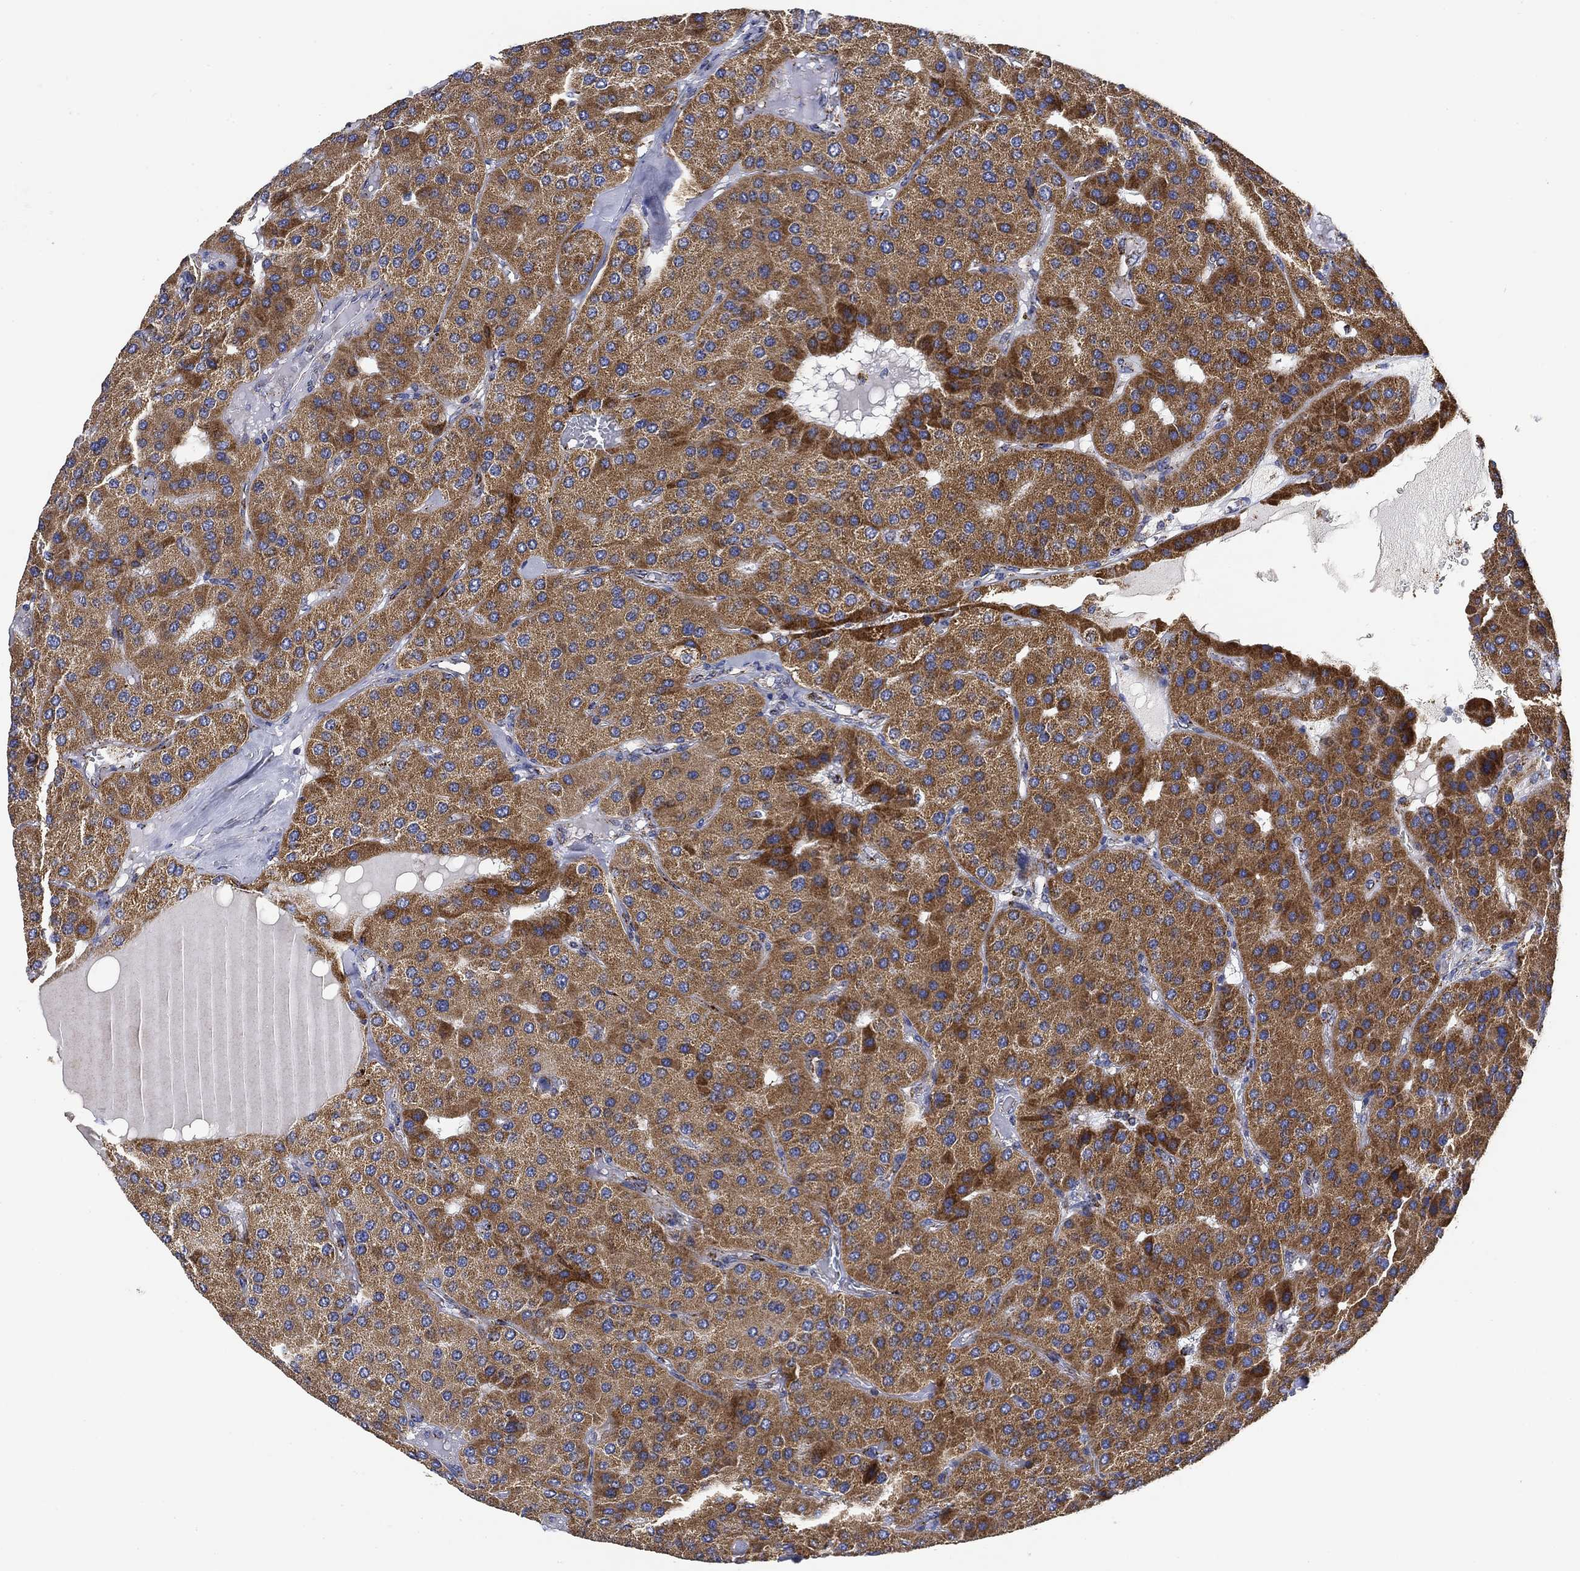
{"staining": {"intensity": "moderate", "quantity": ">75%", "location": "cytoplasmic/membranous"}, "tissue": "parathyroid gland", "cell_type": "Glandular cells", "image_type": "normal", "snomed": [{"axis": "morphology", "description": "Normal tissue, NOS"}, {"axis": "morphology", "description": "Adenoma, NOS"}, {"axis": "topography", "description": "Parathyroid gland"}], "caption": "Brown immunohistochemical staining in unremarkable human parathyroid gland reveals moderate cytoplasmic/membranous expression in approximately >75% of glandular cells. The staining was performed using DAB to visualize the protein expression in brown, while the nuclei were stained in blue with hematoxylin (Magnification: 20x).", "gene": "NDUFS3", "patient": {"sex": "female", "age": 86}}